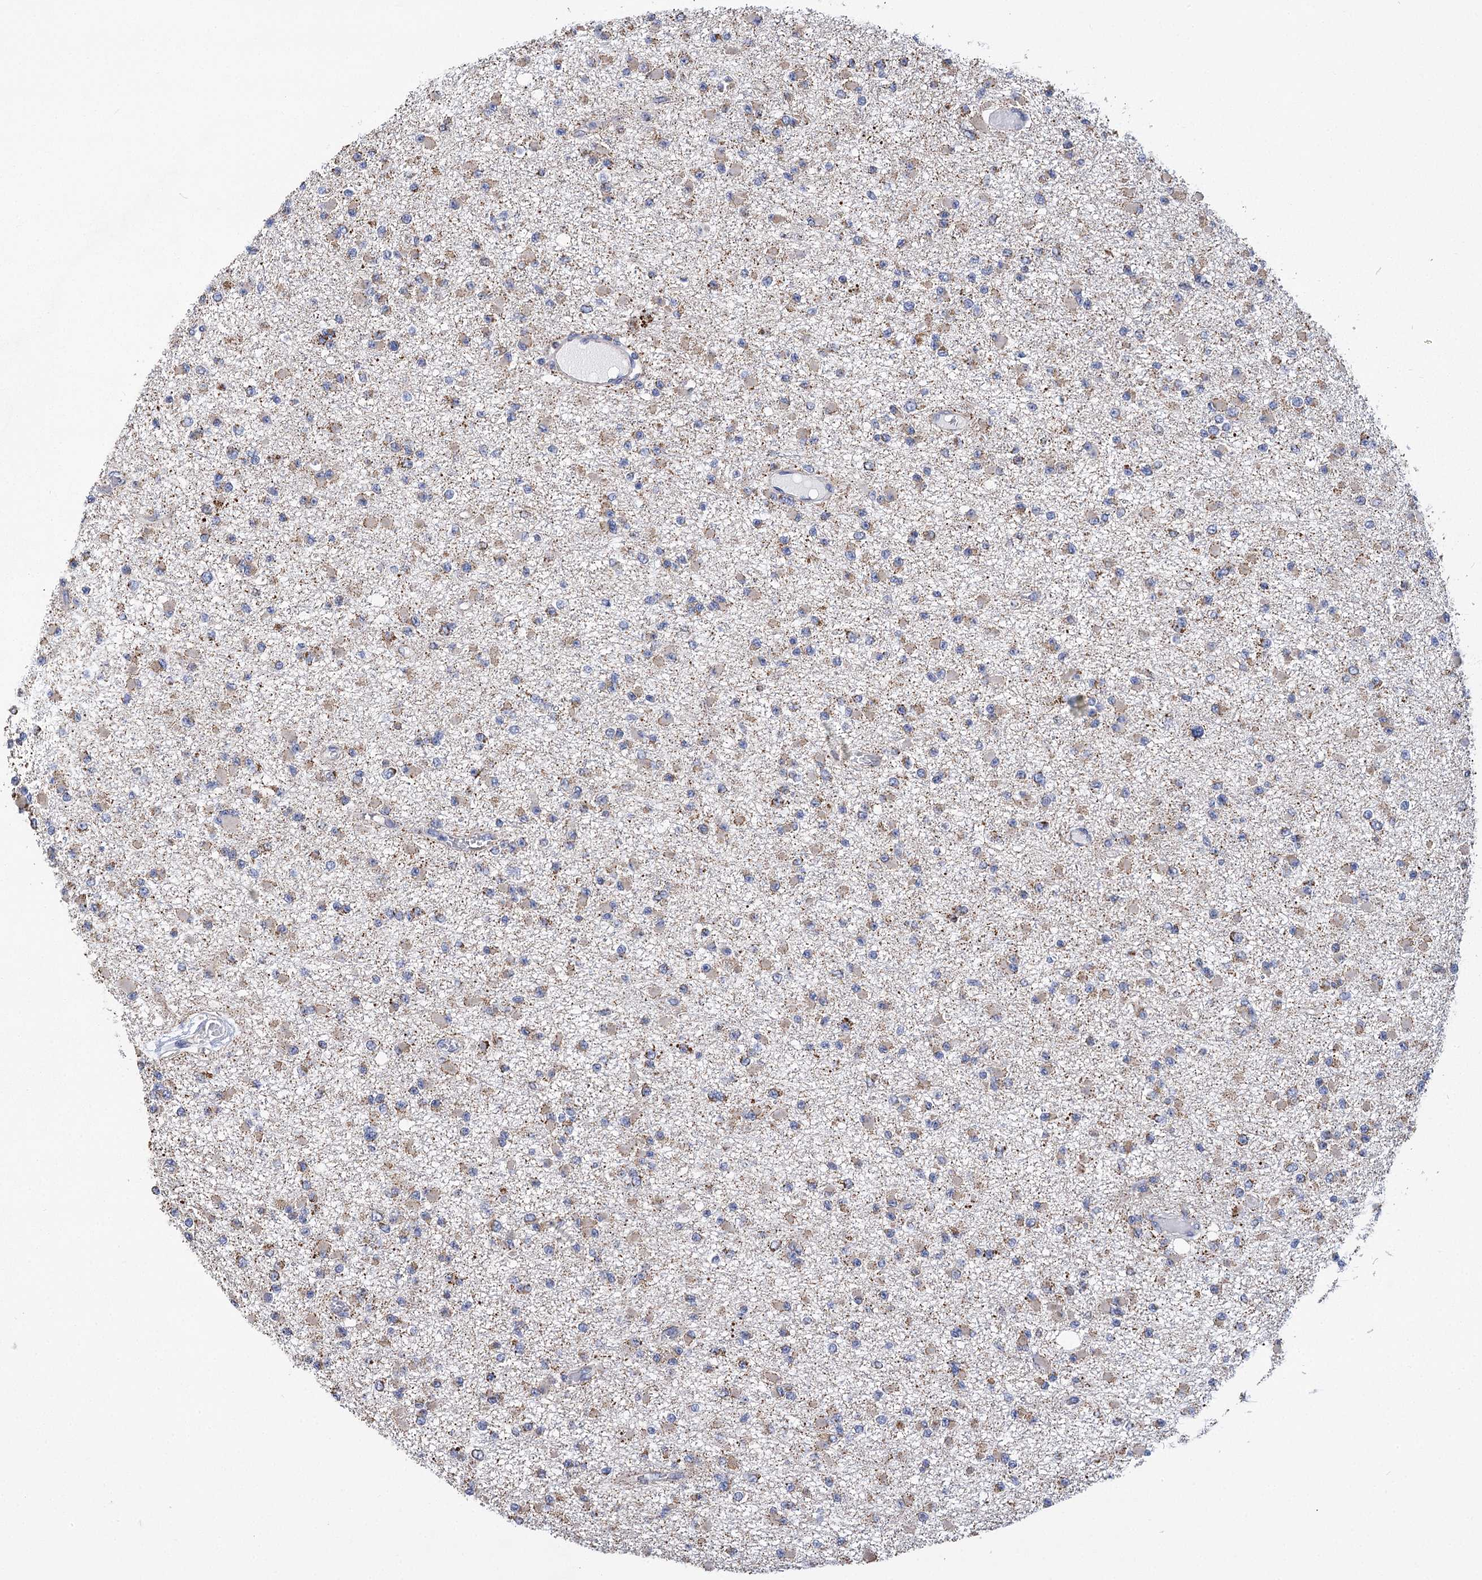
{"staining": {"intensity": "weak", "quantity": "25%-75%", "location": "cytoplasmic/membranous"}, "tissue": "glioma", "cell_type": "Tumor cells", "image_type": "cancer", "snomed": [{"axis": "morphology", "description": "Glioma, malignant, Low grade"}, {"axis": "topography", "description": "Brain"}], "caption": "Protein staining of low-grade glioma (malignant) tissue exhibits weak cytoplasmic/membranous expression in about 25%-75% of tumor cells.", "gene": "CCDC73", "patient": {"sex": "female", "age": 22}}